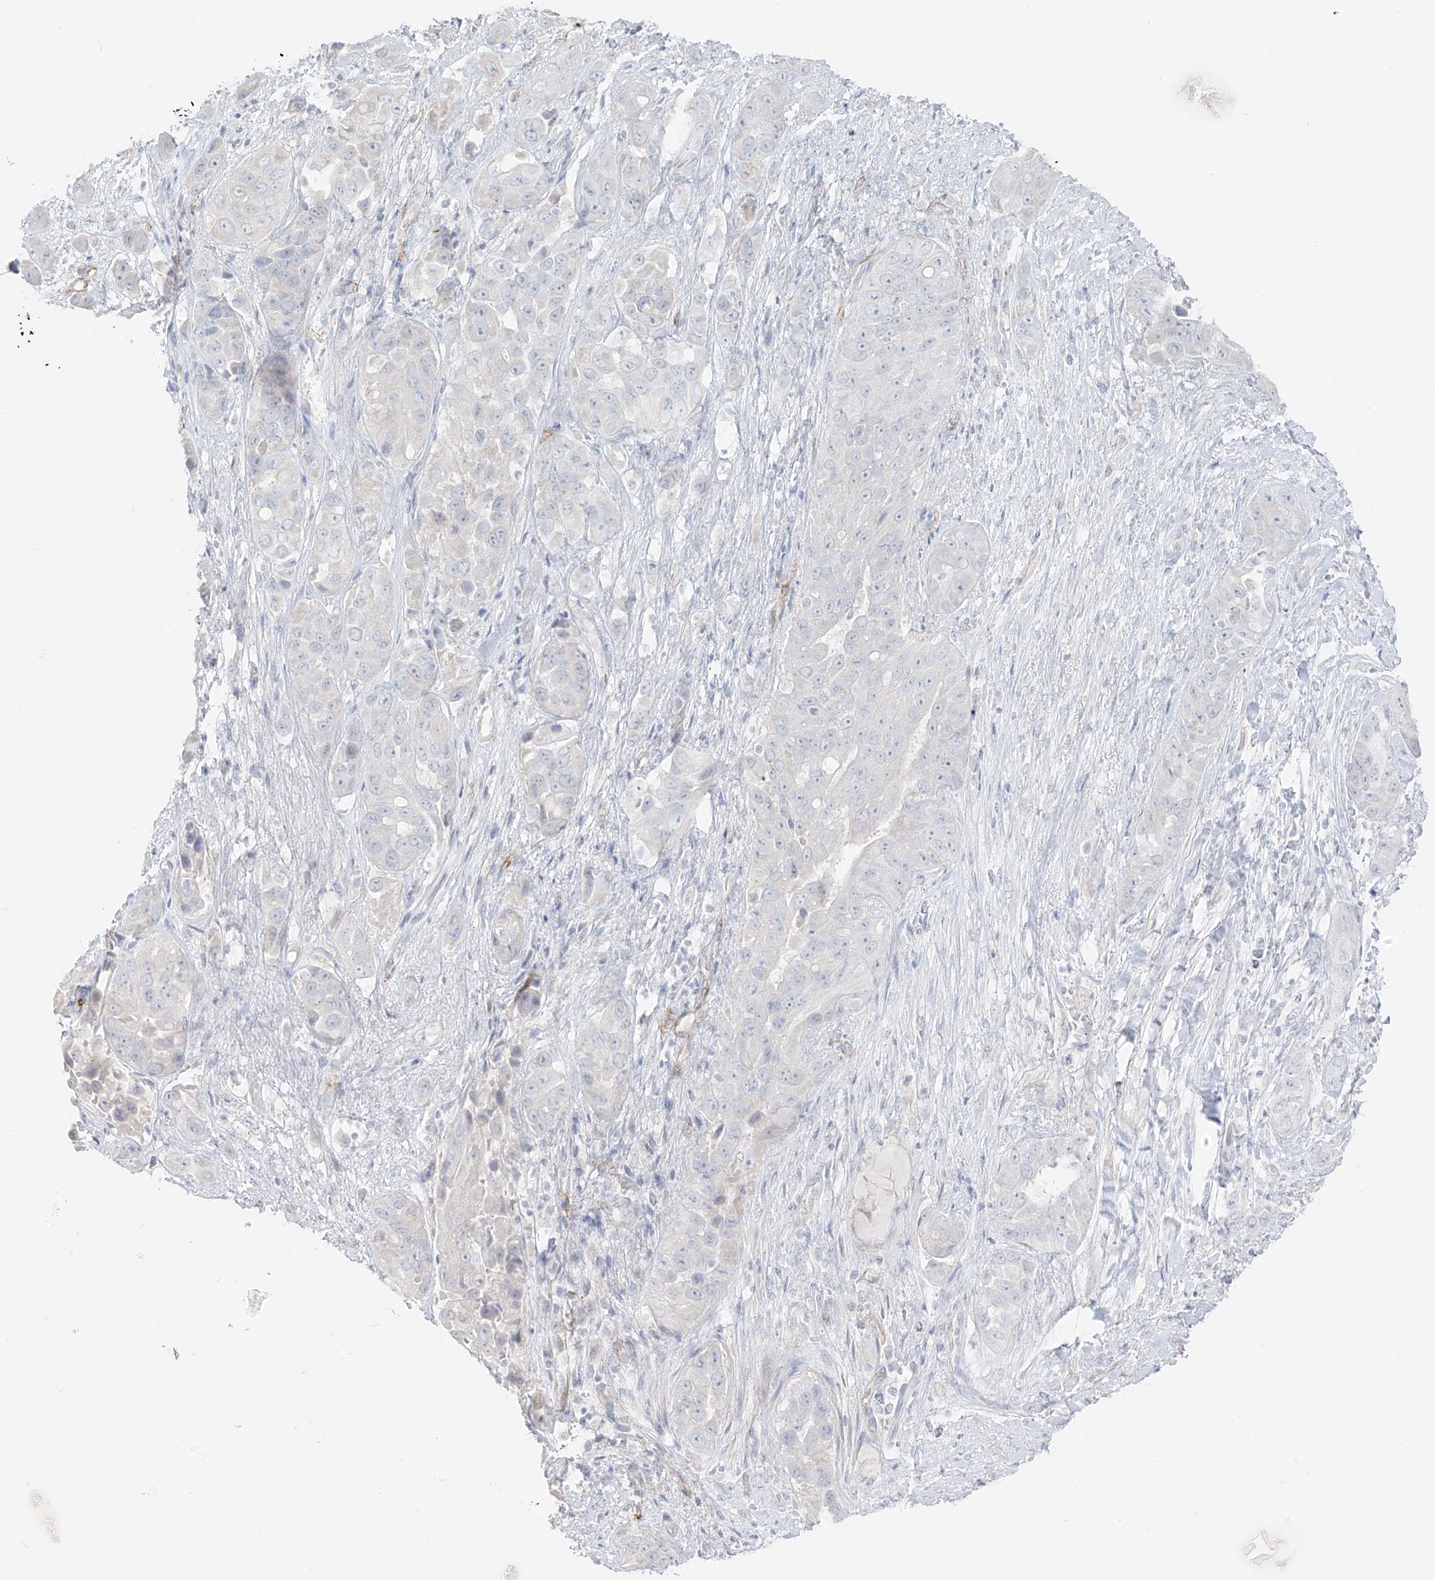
{"staining": {"intensity": "negative", "quantity": "none", "location": "none"}, "tissue": "liver cancer", "cell_type": "Tumor cells", "image_type": "cancer", "snomed": [{"axis": "morphology", "description": "Cholangiocarcinoma"}, {"axis": "topography", "description": "Liver"}], "caption": "Tumor cells show no significant expression in liver cholangiocarcinoma.", "gene": "C11orf87", "patient": {"sex": "female", "age": 52}}